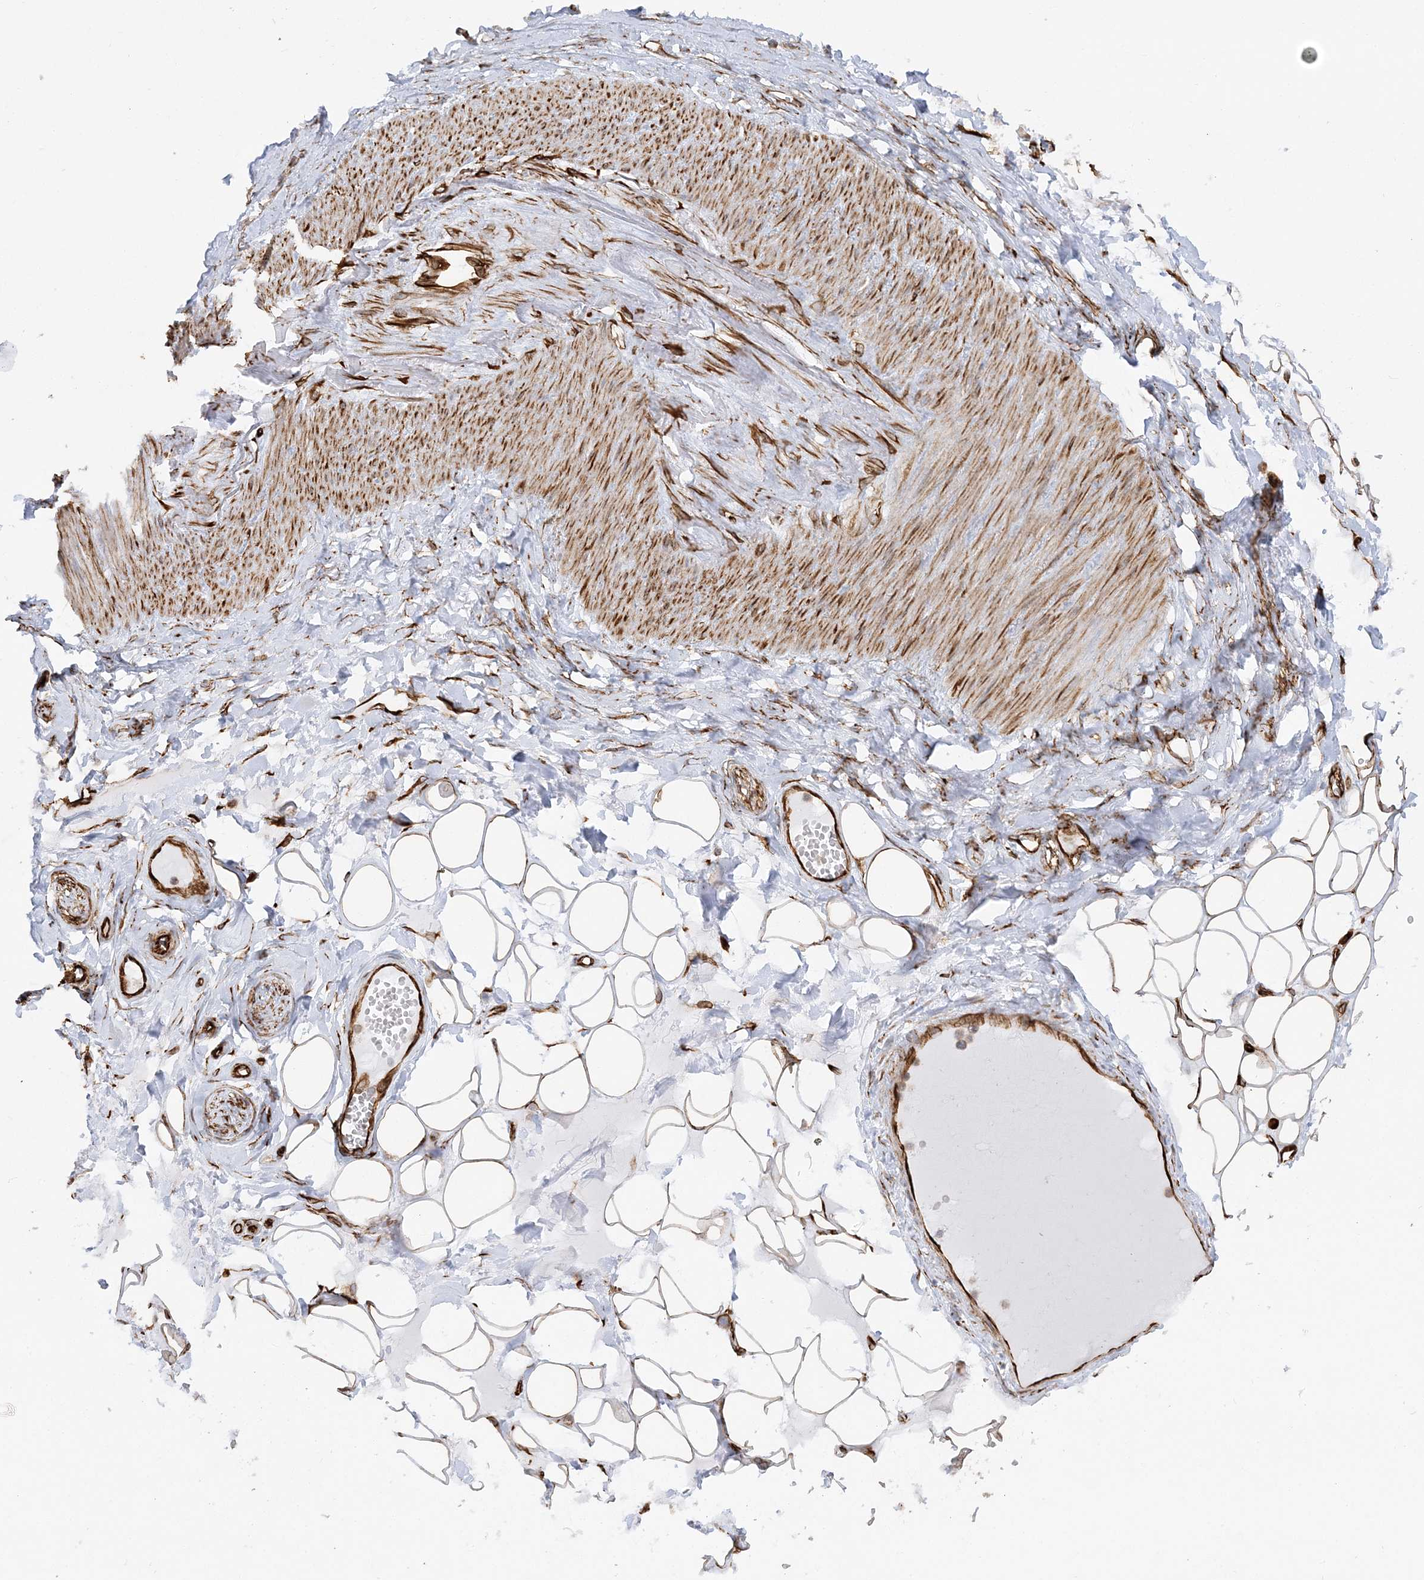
{"staining": {"intensity": "moderate", "quantity": ">75%", "location": "cytoplasmic/membranous"}, "tissue": "adipose tissue", "cell_type": "Adipocytes", "image_type": "normal", "snomed": [{"axis": "morphology", "description": "Normal tissue, NOS"}, {"axis": "morphology", "description": "Inflammation, NOS"}, {"axis": "topography", "description": "Salivary gland"}, {"axis": "topography", "description": "Peripheral nerve tissue"}], "caption": "Moderate cytoplasmic/membranous staining for a protein is identified in approximately >75% of adipocytes of normal adipose tissue using IHC.", "gene": "SCLT1", "patient": {"sex": "female", "age": 75}}